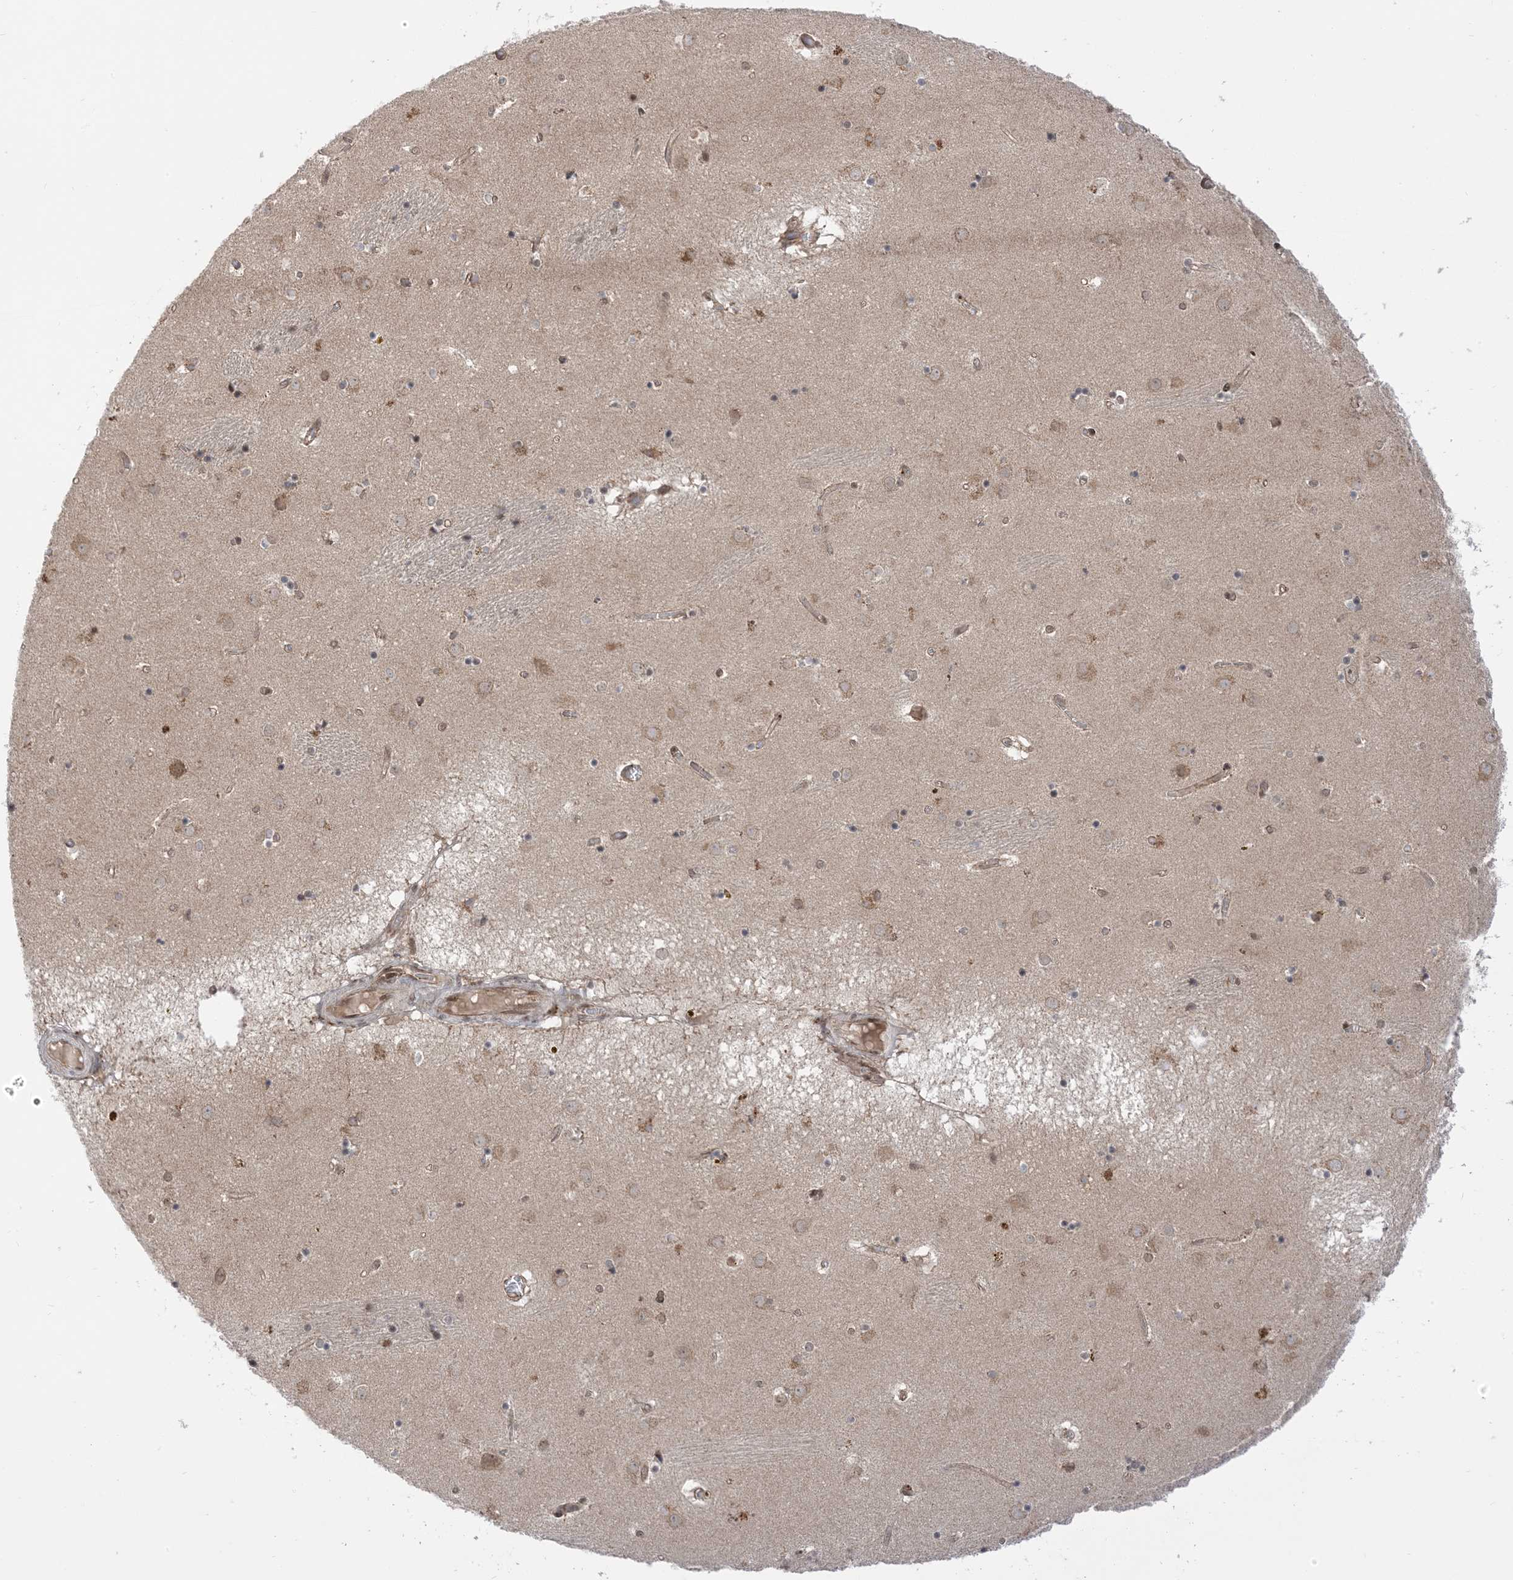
{"staining": {"intensity": "moderate", "quantity": "<25%", "location": "cytoplasmic/membranous"}, "tissue": "caudate", "cell_type": "Glial cells", "image_type": "normal", "snomed": [{"axis": "morphology", "description": "Normal tissue, NOS"}, {"axis": "topography", "description": "Lateral ventricle wall"}], "caption": "Approximately <25% of glial cells in normal human caudate demonstrate moderate cytoplasmic/membranous protein staining as visualized by brown immunohistochemical staining.", "gene": "METTL21A", "patient": {"sex": "male", "age": 70}}